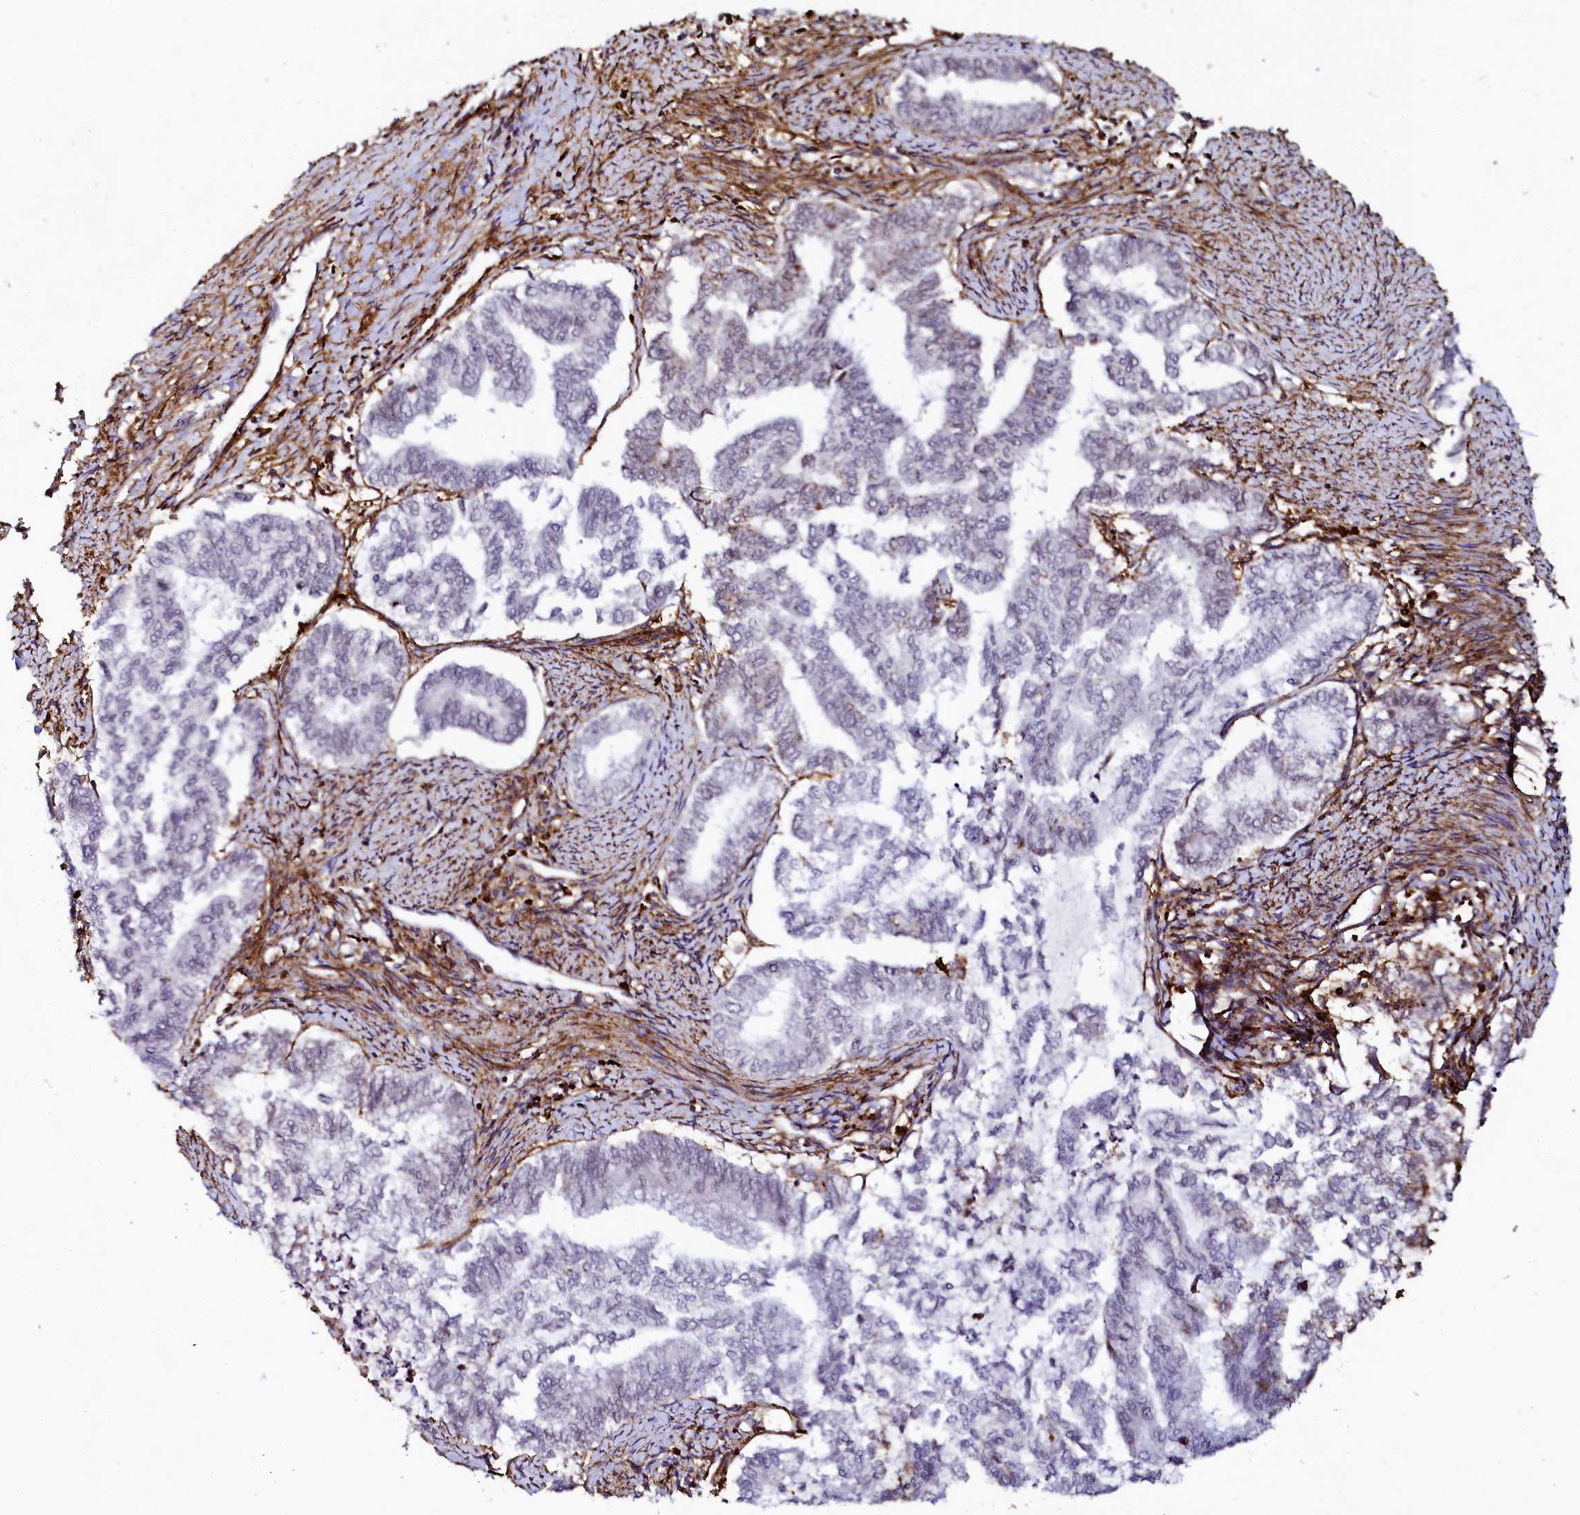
{"staining": {"intensity": "negative", "quantity": "none", "location": "none"}, "tissue": "endometrial cancer", "cell_type": "Tumor cells", "image_type": "cancer", "snomed": [{"axis": "morphology", "description": "Adenocarcinoma, NOS"}, {"axis": "topography", "description": "Endometrium"}], "caption": "Protein analysis of adenocarcinoma (endometrial) displays no significant positivity in tumor cells.", "gene": "AAAS", "patient": {"sex": "female", "age": 79}}